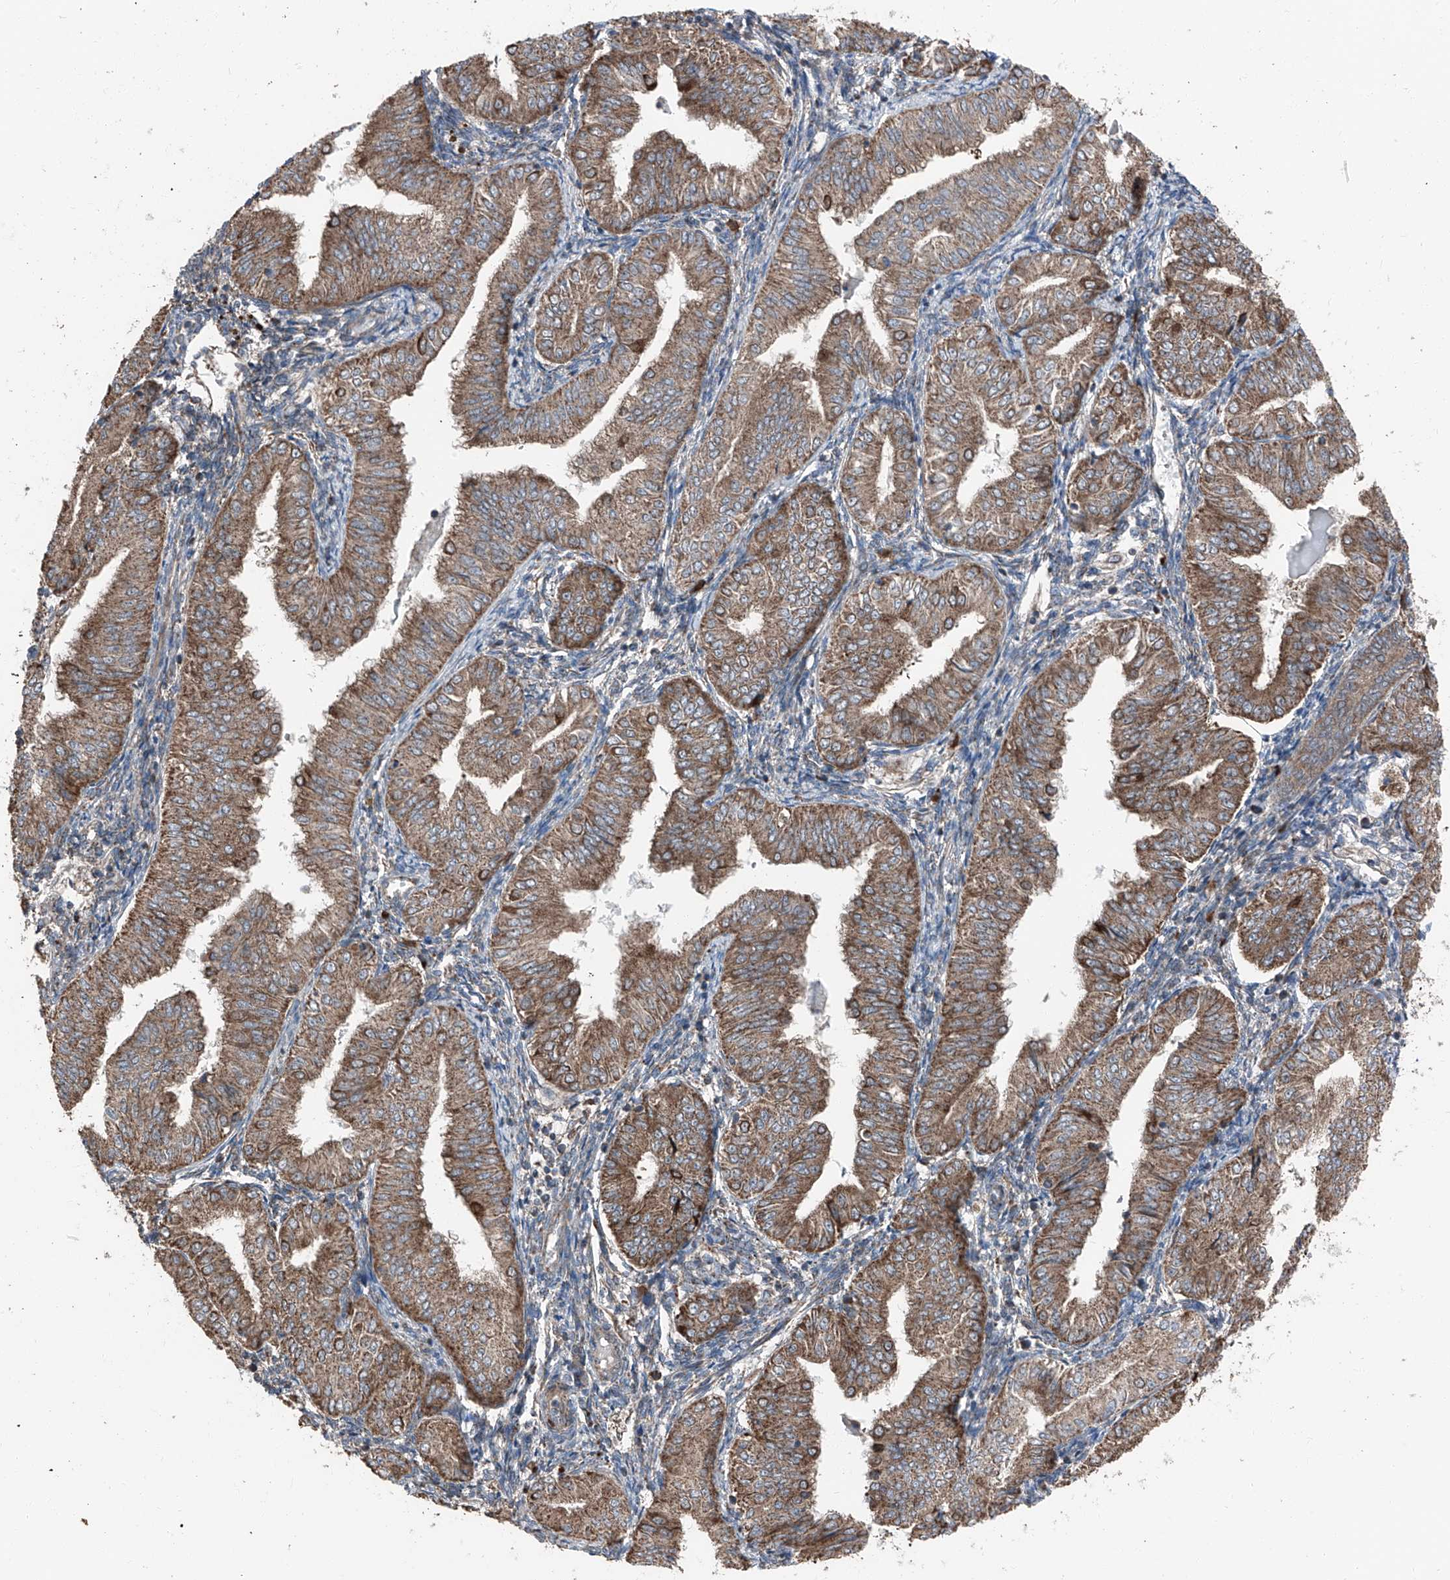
{"staining": {"intensity": "moderate", "quantity": ">75%", "location": "cytoplasmic/membranous"}, "tissue": "endometrial cancer", "cell_type": "Tumor cells", "image_type": "cancer", "snomed": [{"axis": "morphology", "description": "Normal tissue, NOS"}, {"axis": "morphology", "description": "Adenocarcinoma, NOS"}, {"axis": "topography", "description": "Endometrium"}], "caption": "An immunohistochemistry (IHC) image of neoplastic tissue is shown. Protein staining in brown labels moderate cytoplasmic/membranous positivity in endometrial adenocarcinoma within tumor cells.", "gene": "LIMK1", "patient": {"sex": "female", "age": 53}}